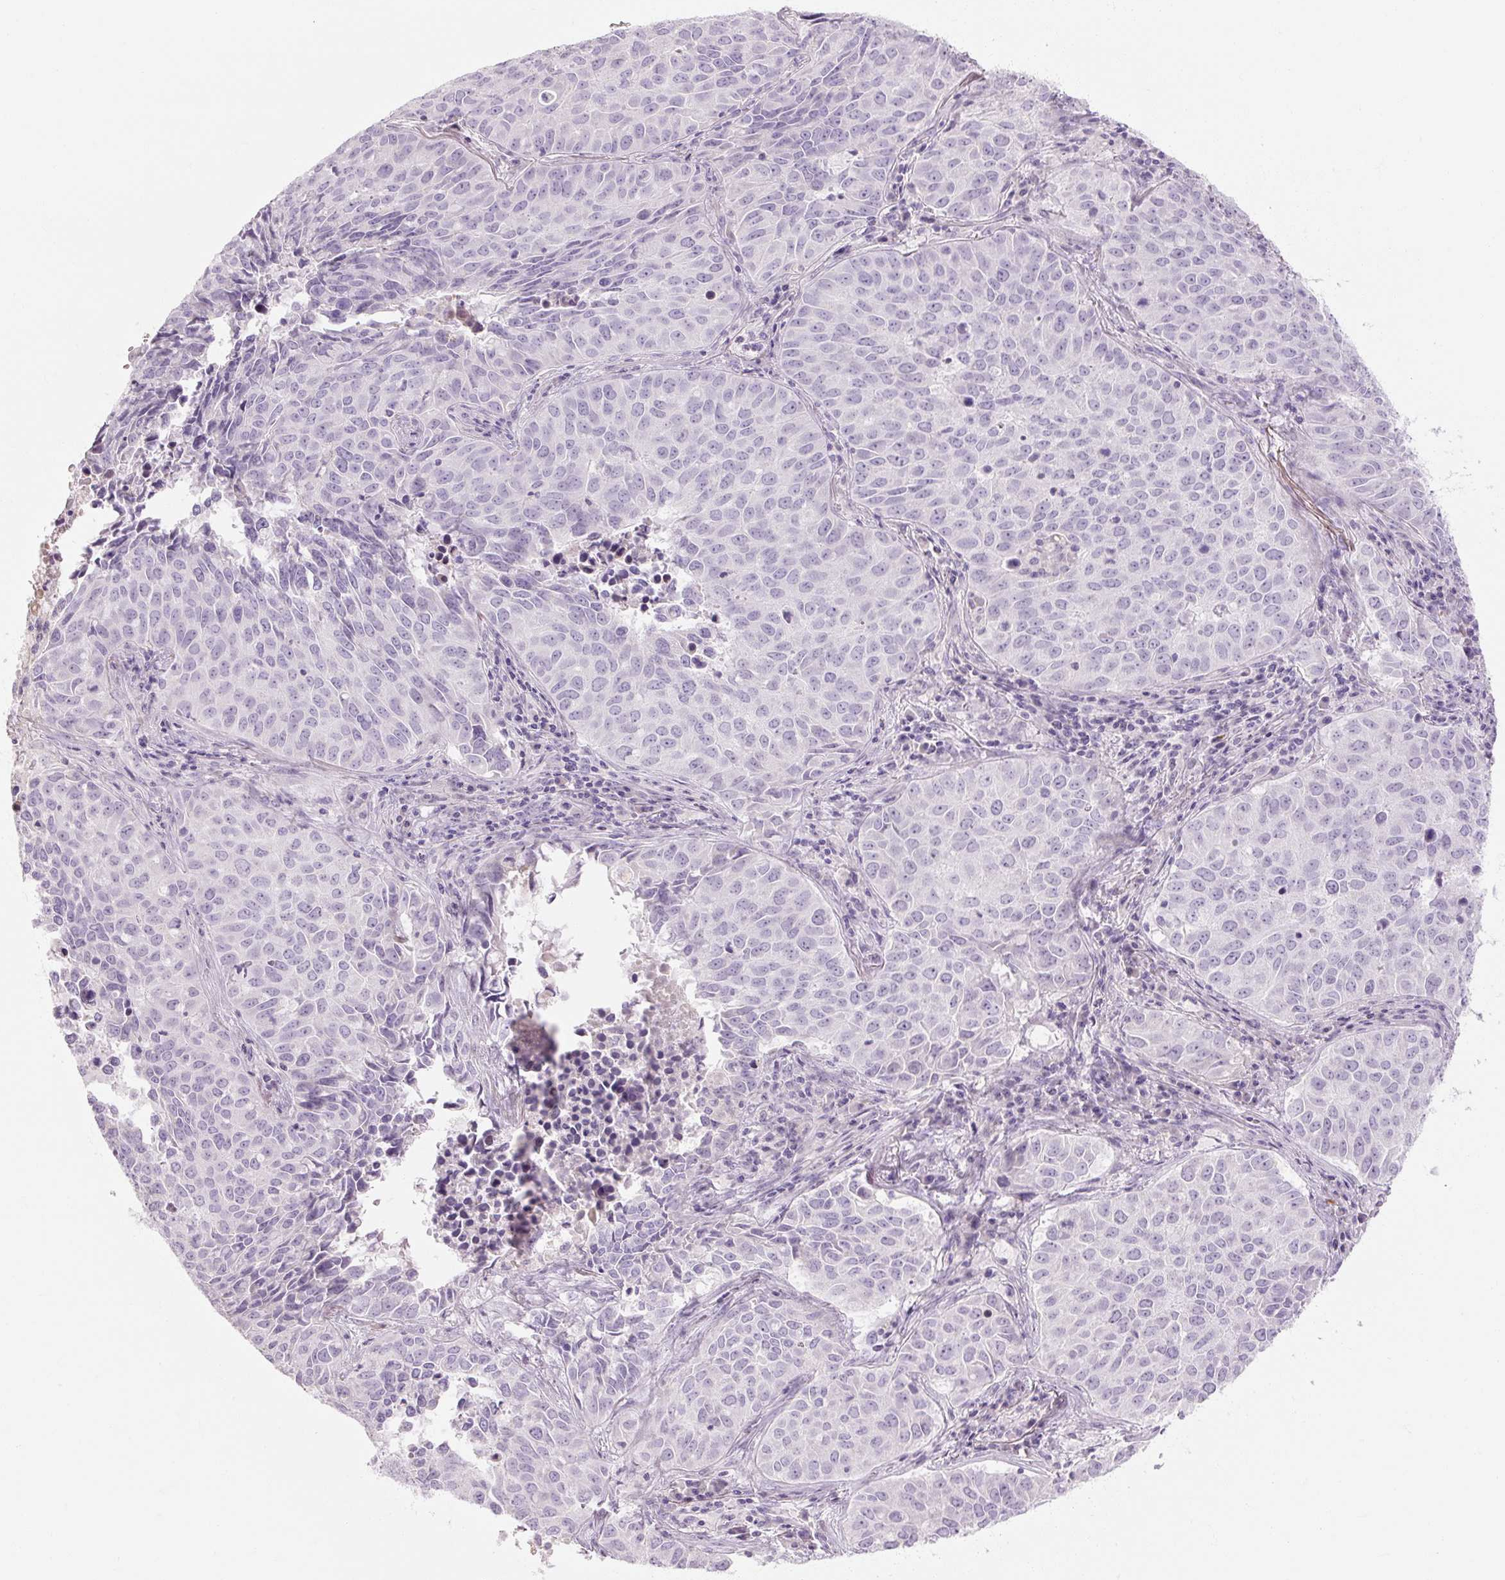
{"staining": {"intensity": "negative", "quantity": "none", "location": "none"}, "tissue": "lung cancer", "cell_type": "Tumor cells", "image_type": "cancer", "snomed": [{"axis": "morphology", "description": "Adenocarcinoma, NOS"}, {"axis": "topography", "description": "Lung"}], "caption": "Tumor cells are negative for protein expression in human lung cancer (adenocarcinoma).", "gene": "NFE2L3", "patient": {"sex": "female", "age": 50}}